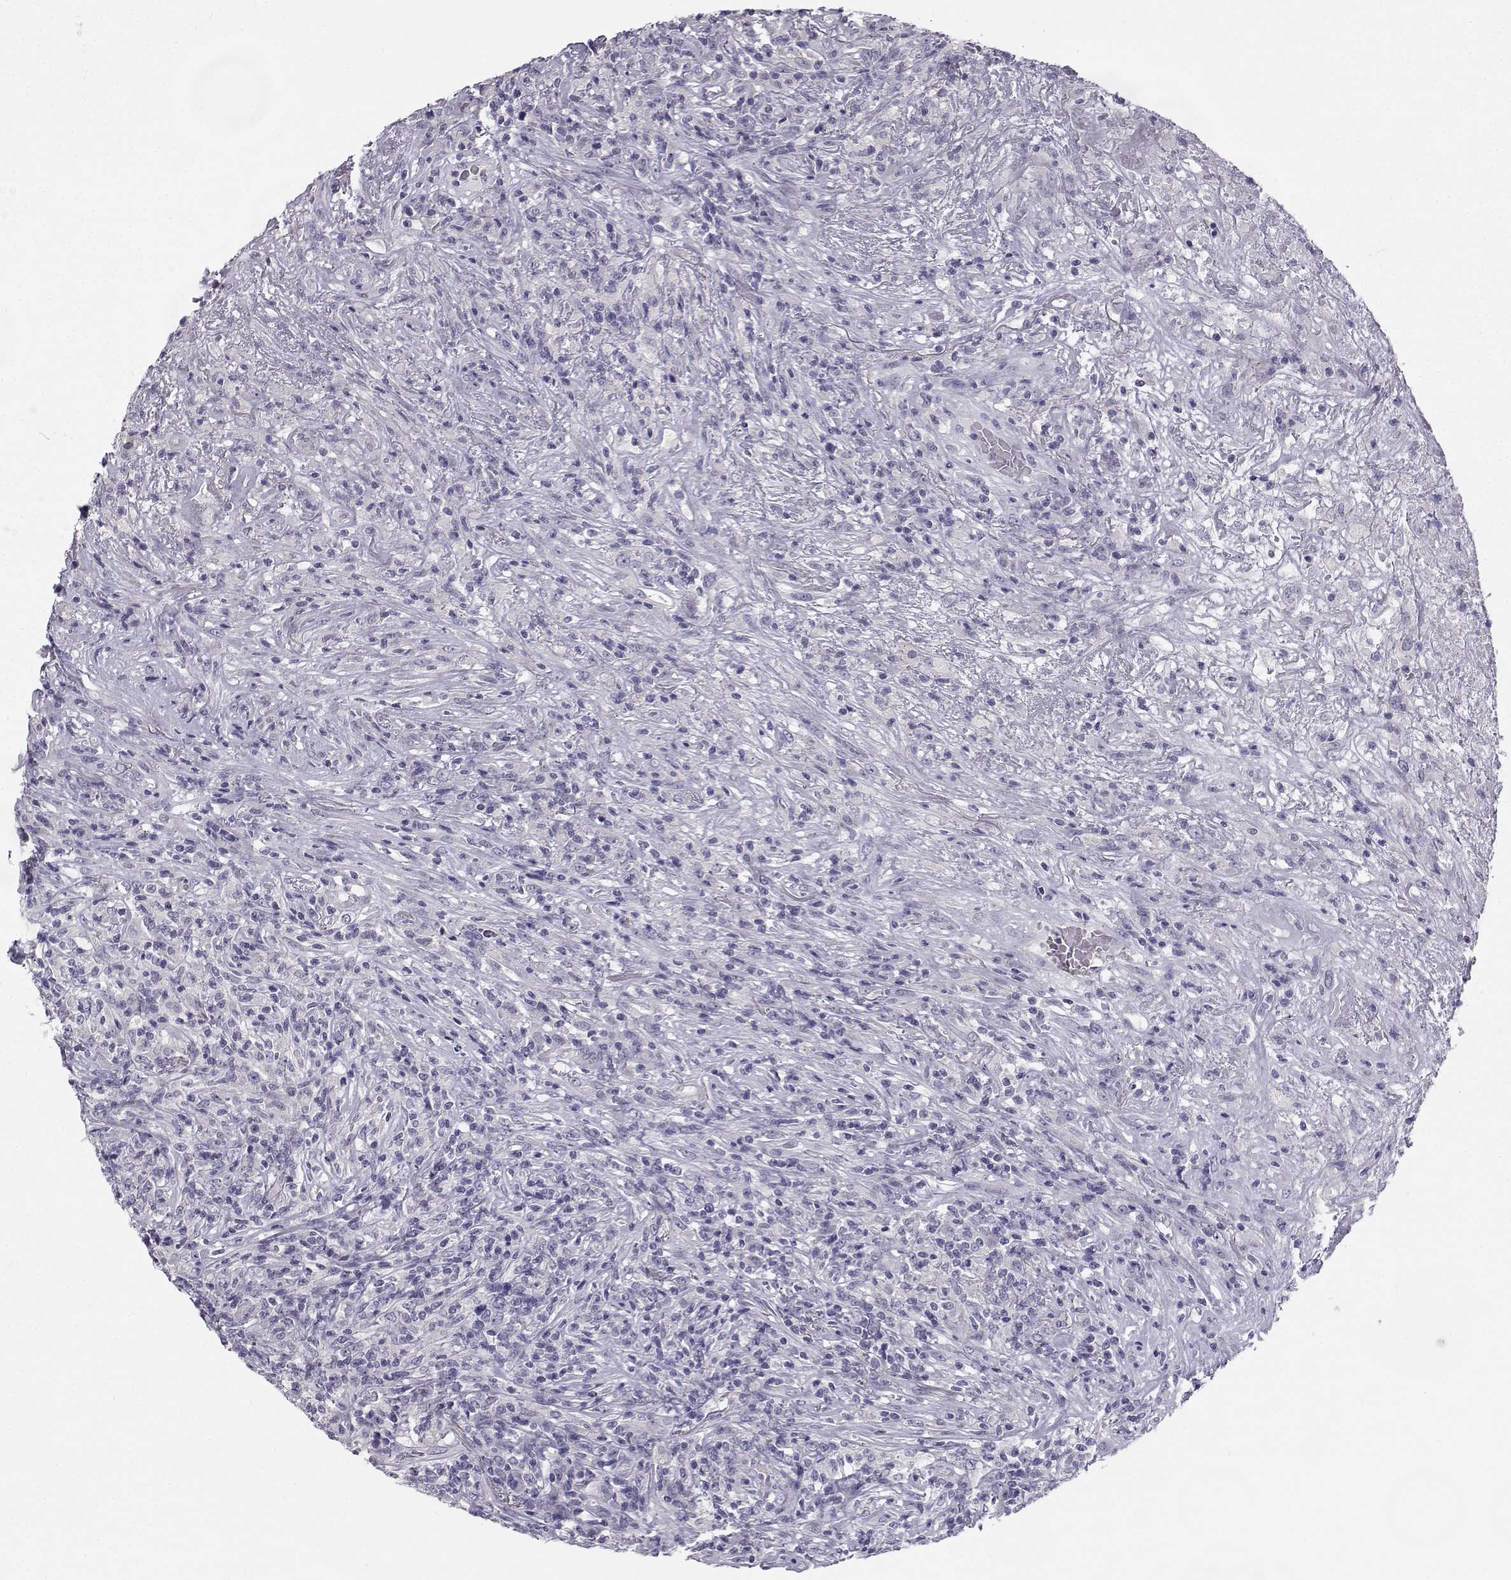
{"staining": {"intensity": "negative", "quantity": "none", "location": "none"}, "tissue": "lymphoma", "cell_type": "Tumor cells", "image_type": "cancer", "snomed": [{"axis": "morphology", "description": "Malignant lymphoma, non-Hodgkin's type, High grade"}, {"axis": "topography", "description": "Lung"}], "caption": "Tumor cells are negative for brown protein staining in malignant lymphoma, non-Hodgkin's type (high-grade). (DAB immunohistochemistry, high magnification).", "gene": "SYCE1", "patient": {"sex": "male", "age": 79}}